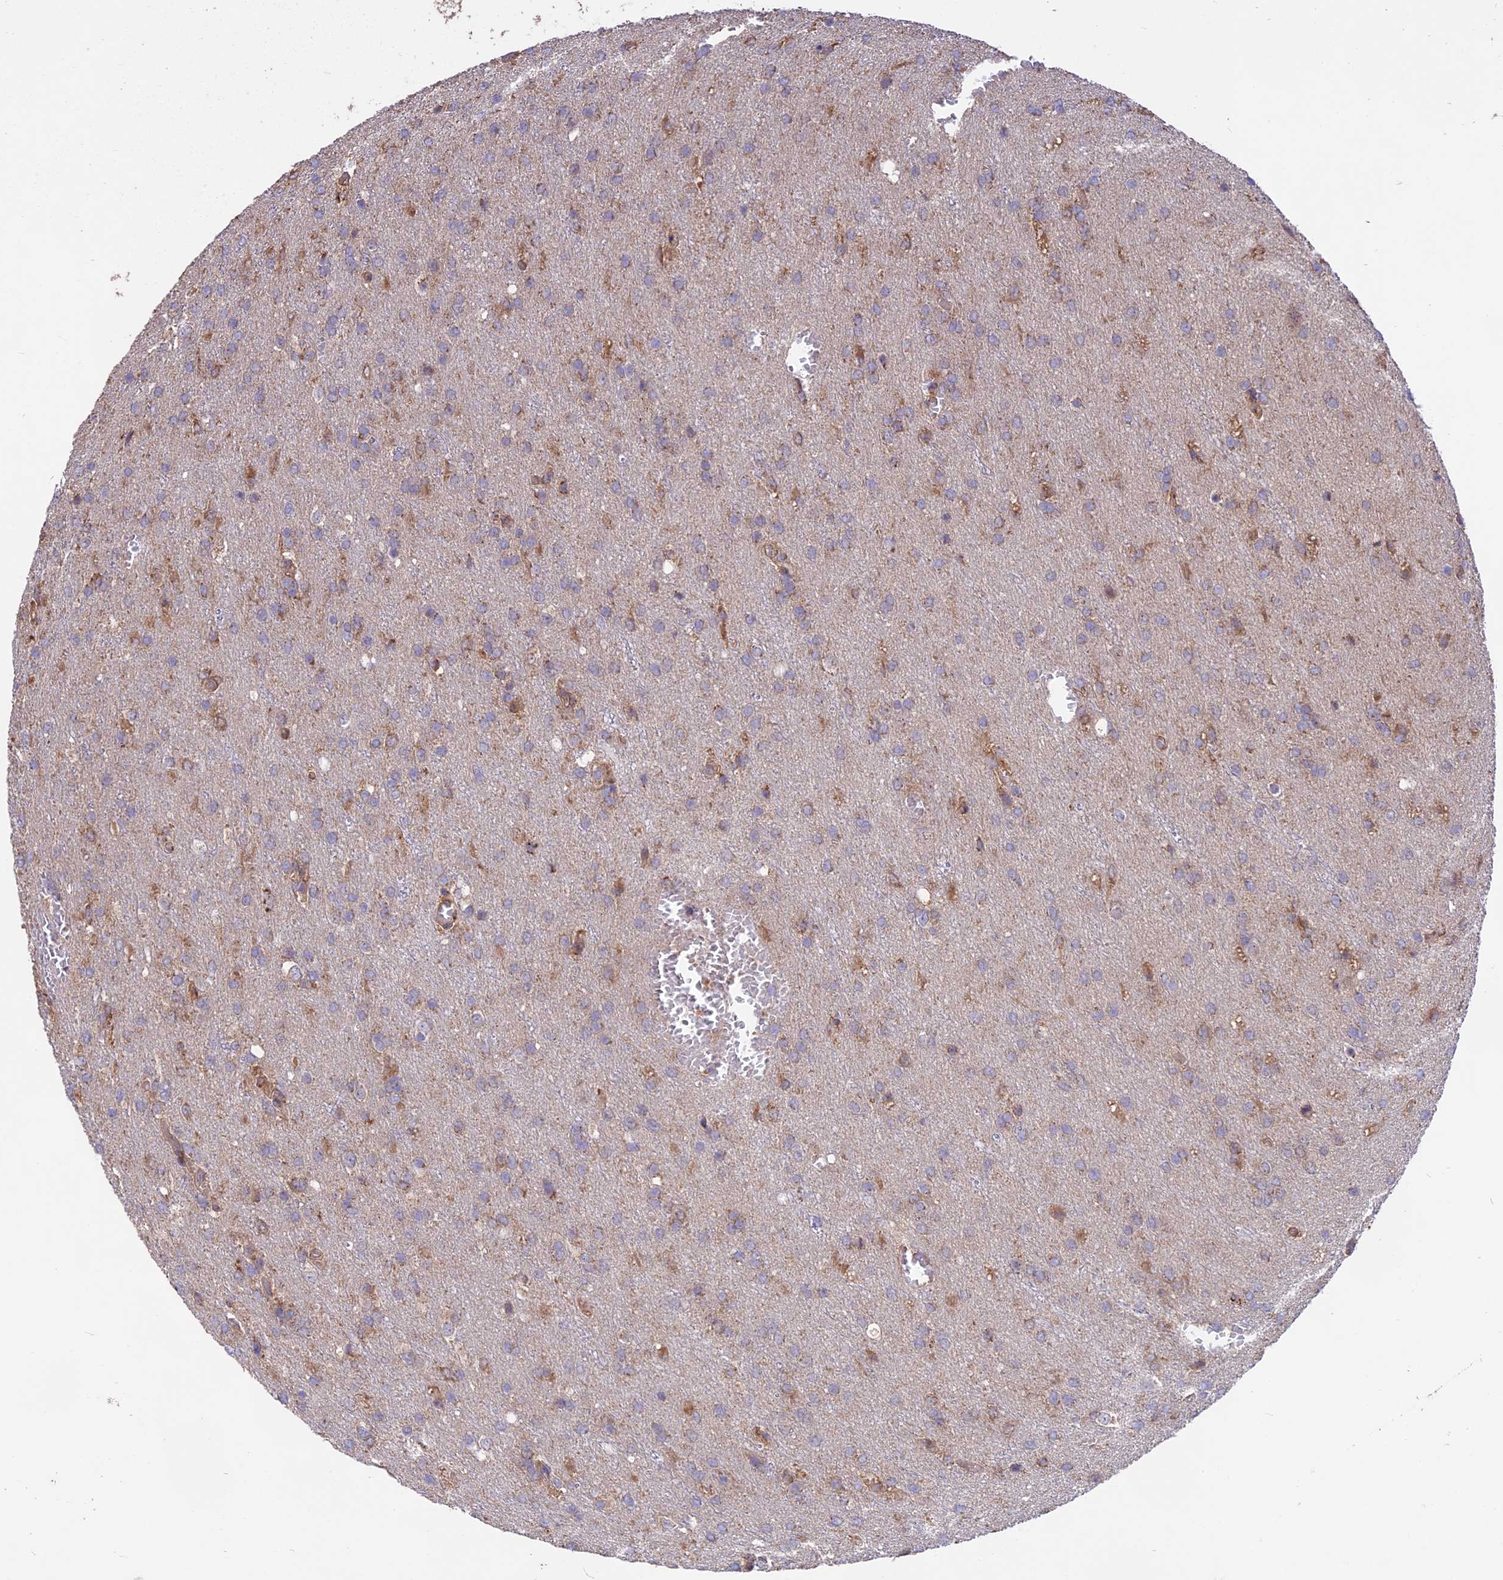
{"staining": {"intensity": "moderate", "quantity": "<25%", "location": "cytoplasmic/membranous"}, "tissue": "glioma", "cell_type": "Tumor cells", "image_type": "cancer", "snomed": [{"axis": "morphology", "description": "Glioma, malignant, High grade"}, {"axis": "topography", "description": "Brain"}], "caption": "Immunohistochemical staining of human glioma shows low levels of moderate cytoplasmic/membranous expression in about <25% of tumor cells.", "gene": "NUDT8", "patient": {"sex": "female", "age": 74}}